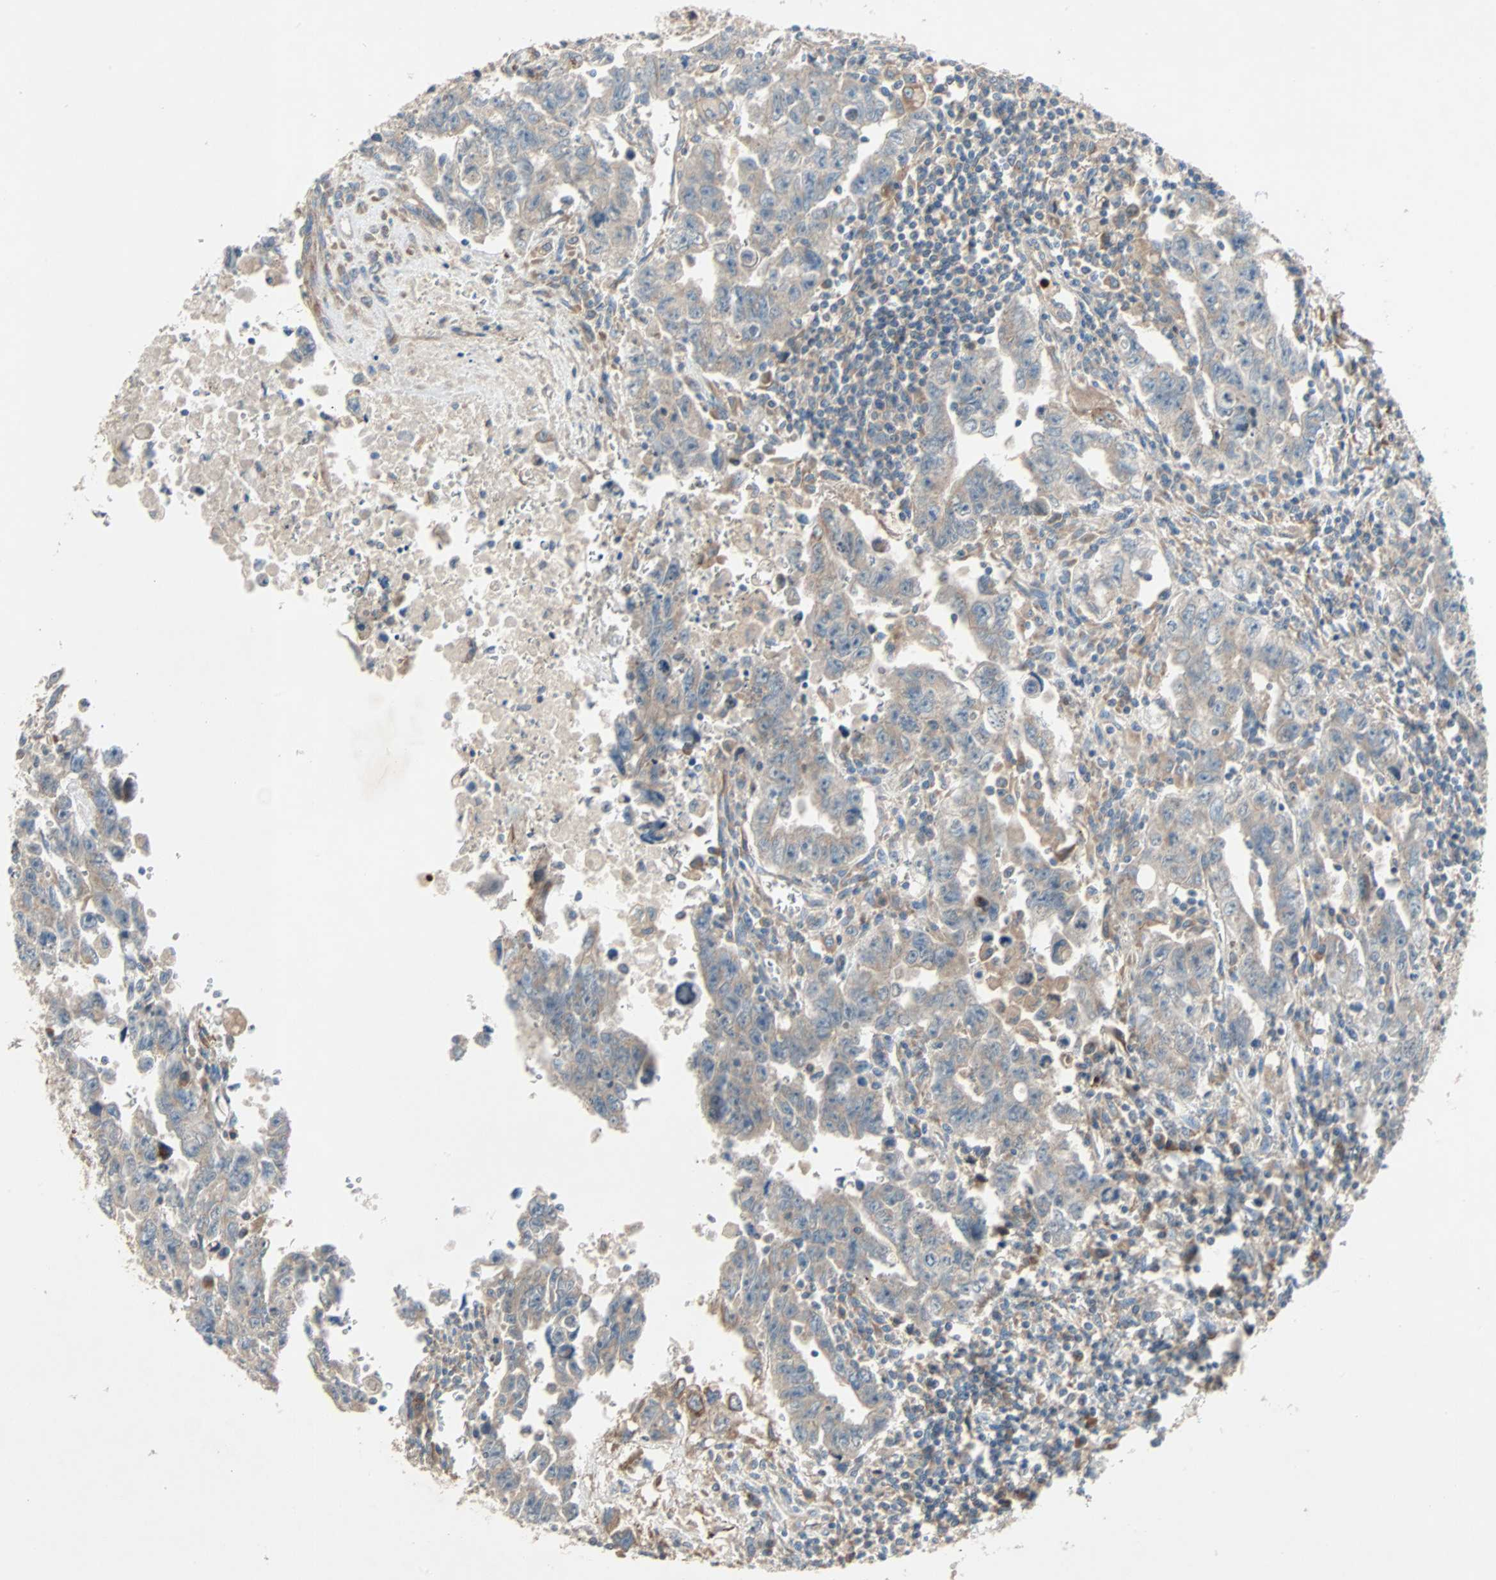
{"staining": {"intensity": "weak", "quantity": ">75%", "location": "cytoplasmic/membranous"}, "tissue": "testis cancer", "cell_type": "Tumor cells", "image_type": "cancer", "snomed": [{"axis": "morphology", "description": "Carcinoma, Embryonal, NOS"}, {"axis": "topography", "description": "Testis"}], "caption": "Immunohistochemical staining of testis cancer reveals weak cytoplasmic/membranous protein staining in about >75% of tumor cells. (DAB IHC with brightfield microscopy, high magnification).", "gene": "XYLT1", "patient": {"sex": "male", "age": 28}}